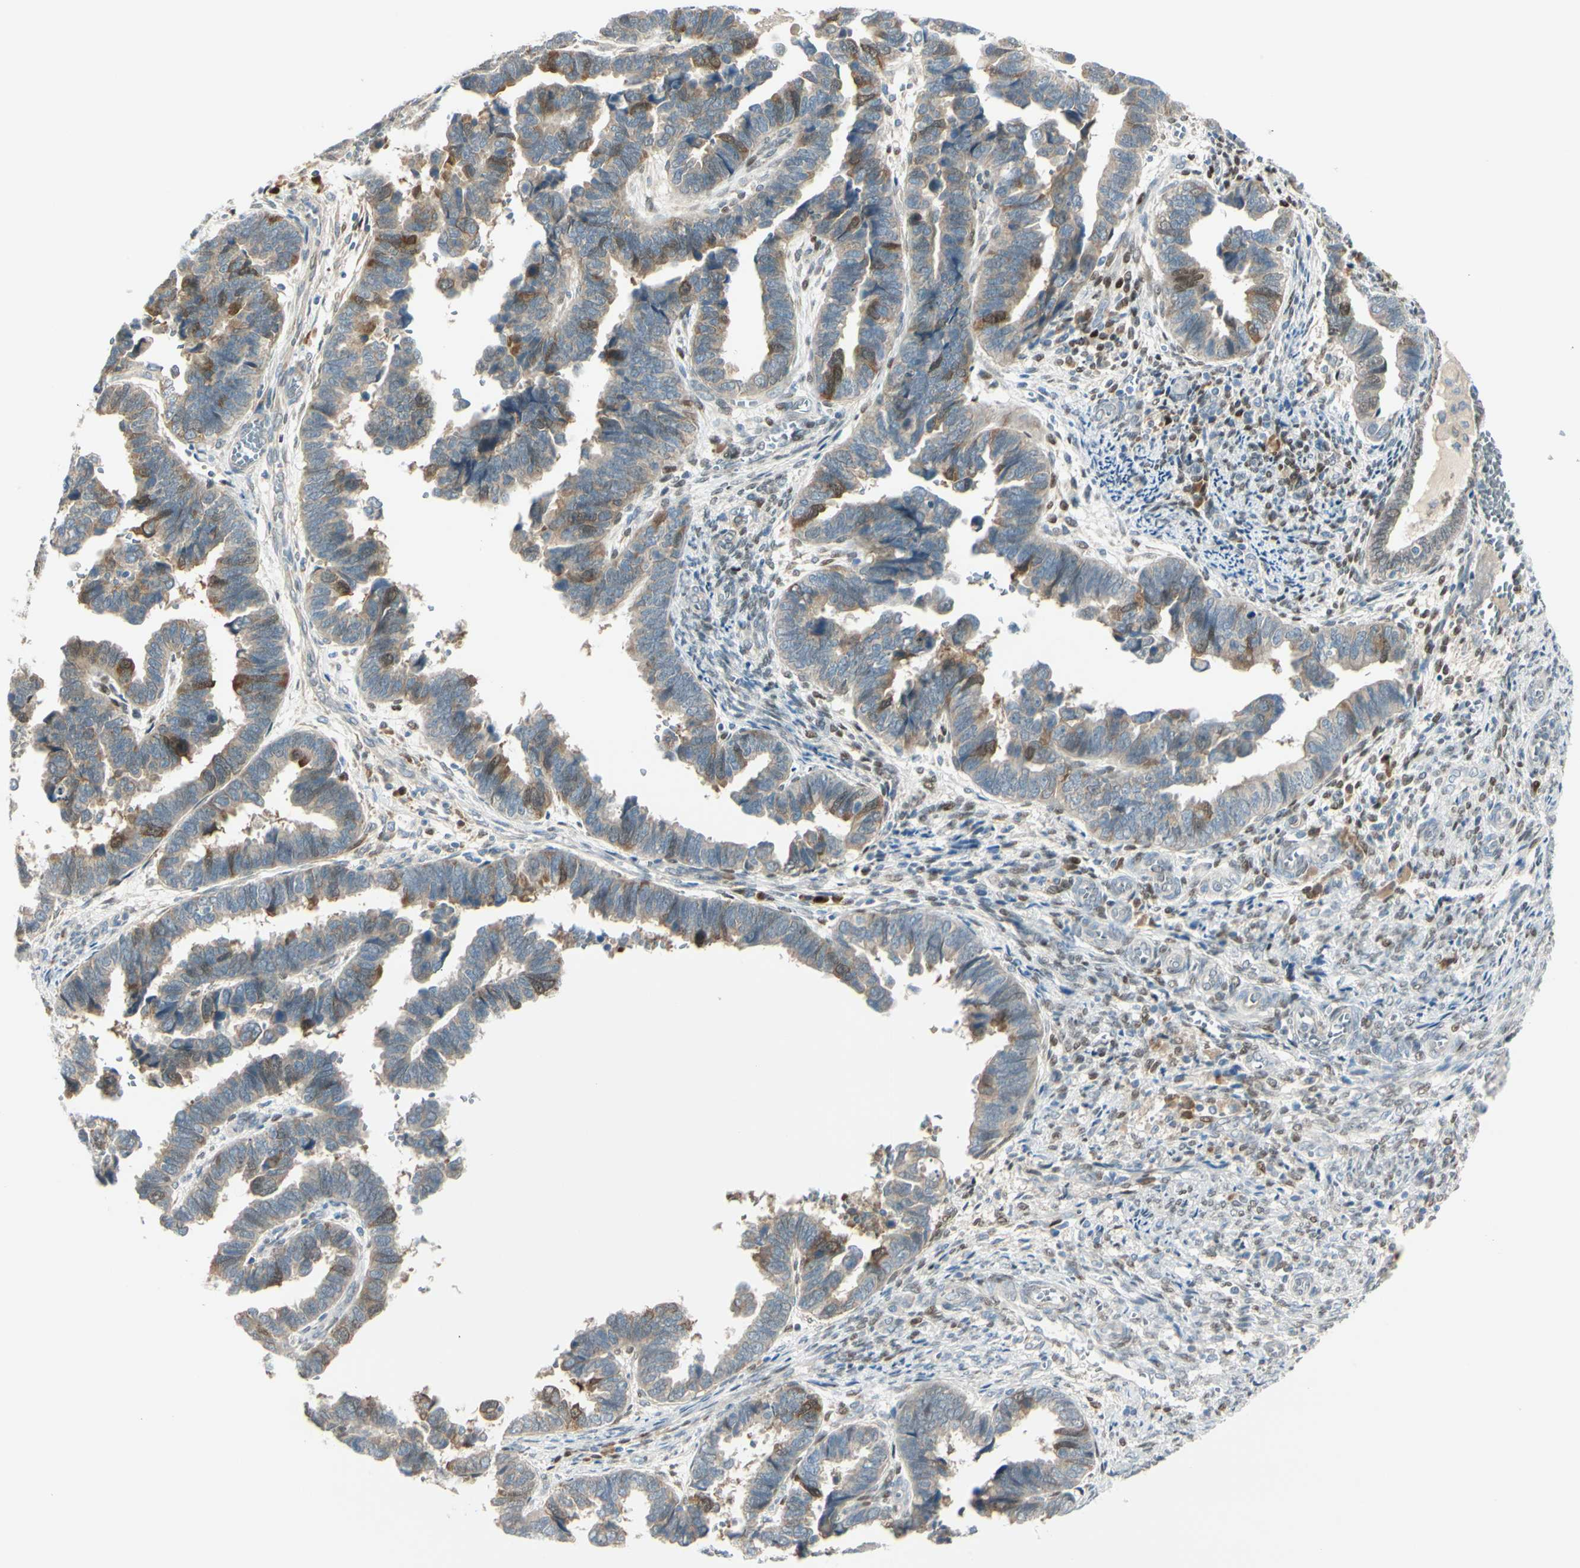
{"staining": {"intensity": "strong", "quantity": "<25%", "location": "cytoplasmic/membranous,nuclear"}, "tissue": "endometrial cancer", "cell_type": "Tumor cells", "image_type": "cancer", "snomed": [{"axis": "morphology", "description": "Adenocarcinoma, NOS"}, {"axis": "topography", "description": "Endometrium"}], "caption": "The photomicrograph exhibits staining of endometrial cancer, revealing strong cytoplasmic/membranous and nuclear protein positivity (brown color) within tumor cells. Immunohistochemistry (ihc) stains the protein in brown and the nuclei are stained blue.", "gene": "PTTG1", "patient": {"sex": "female", "age": 75}}